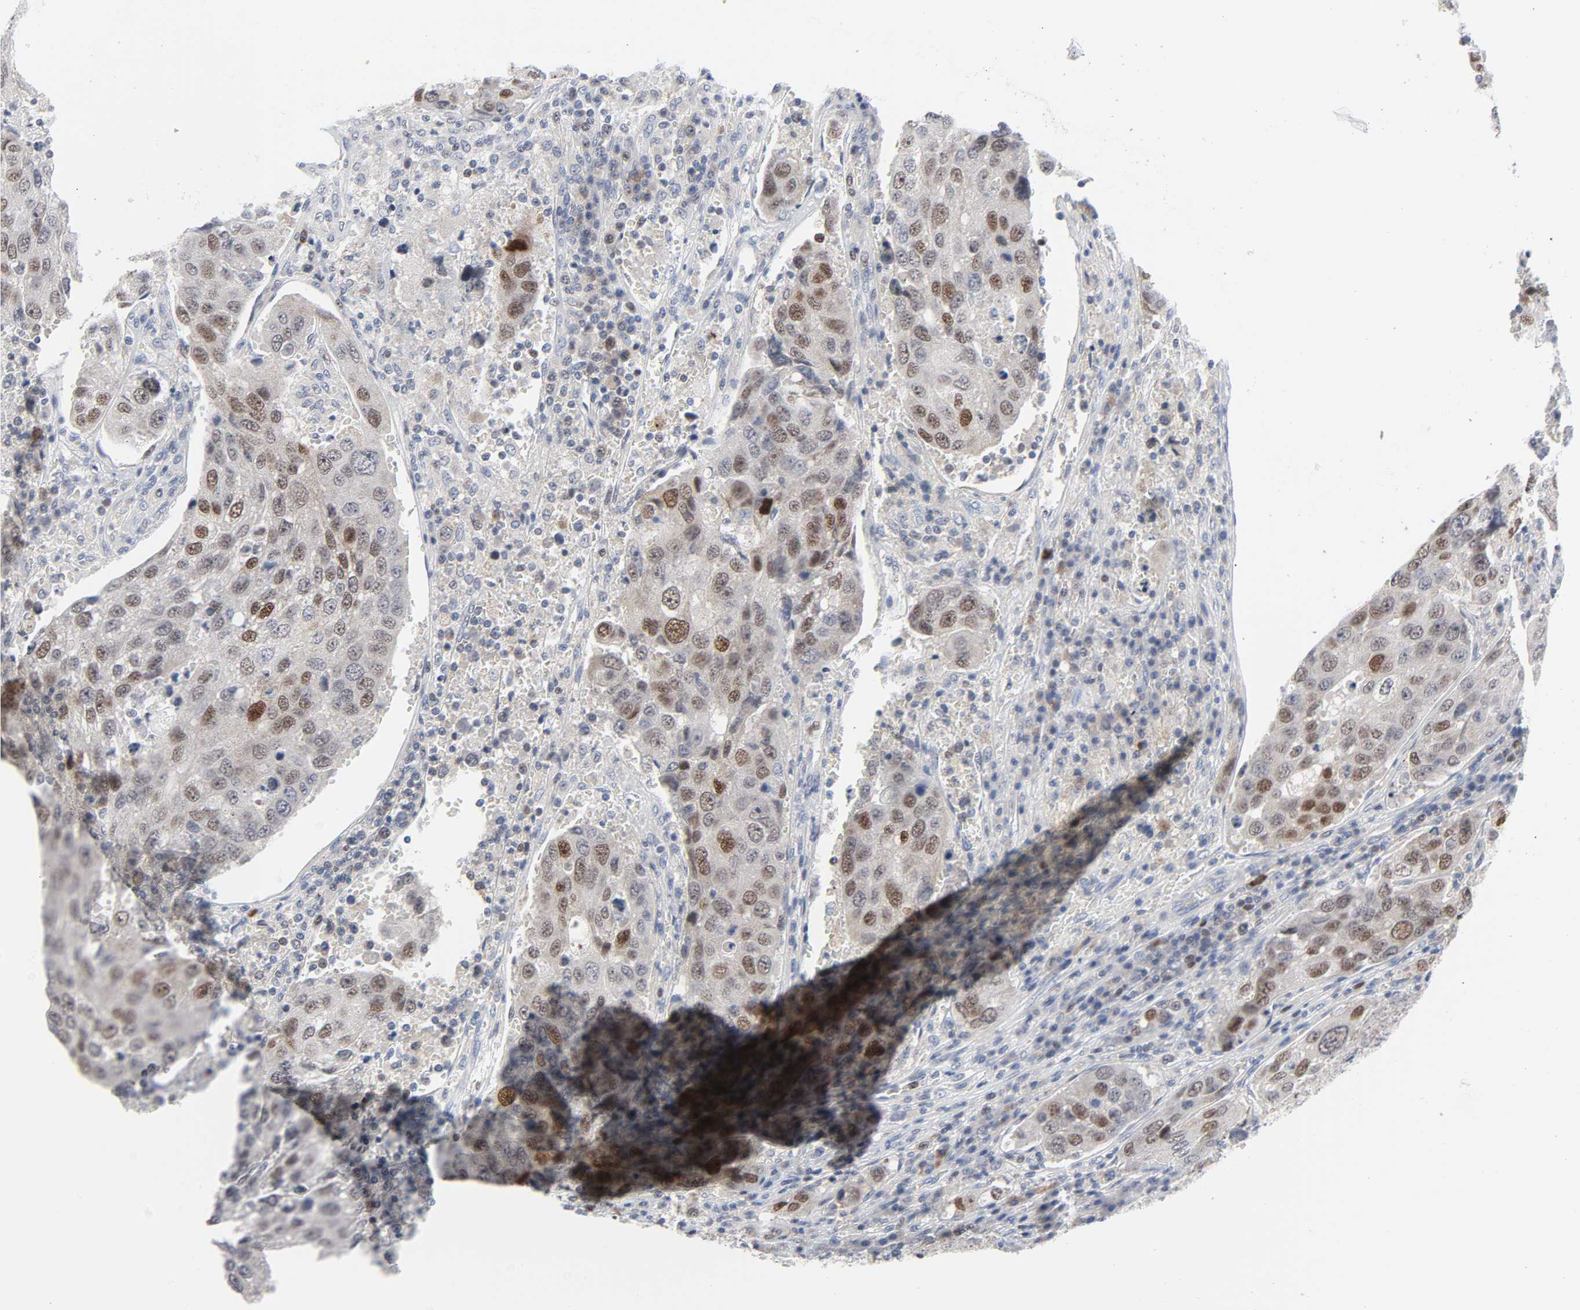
{"staining": {"intensity": "moderate", "quantity": ">75%", "location": "nuclear"}, "tissue": "urothelial cancer", "cell_type": "Tumor cells", "image_type": "cancer", "snomed": [{"axis": "morphology", "description": "Urothelial carcinoma, High grade"}, {"axis": "topography", "description": "Lymph node"}, {"axis": "topography", "description": "Urinary bladder"}], "caption": "Immunohistochemistry histopathology image of neoplastic tissue: urothelial carcinoma (high-grade) stained using immunohistochemistry reveals medium levels of moderate protein expression localized specifically in the nuclear of tumor cells, appearing as a nuclear brown color.", "gene": "WEE1", "patient": {"sex": "male", "age": 51}}